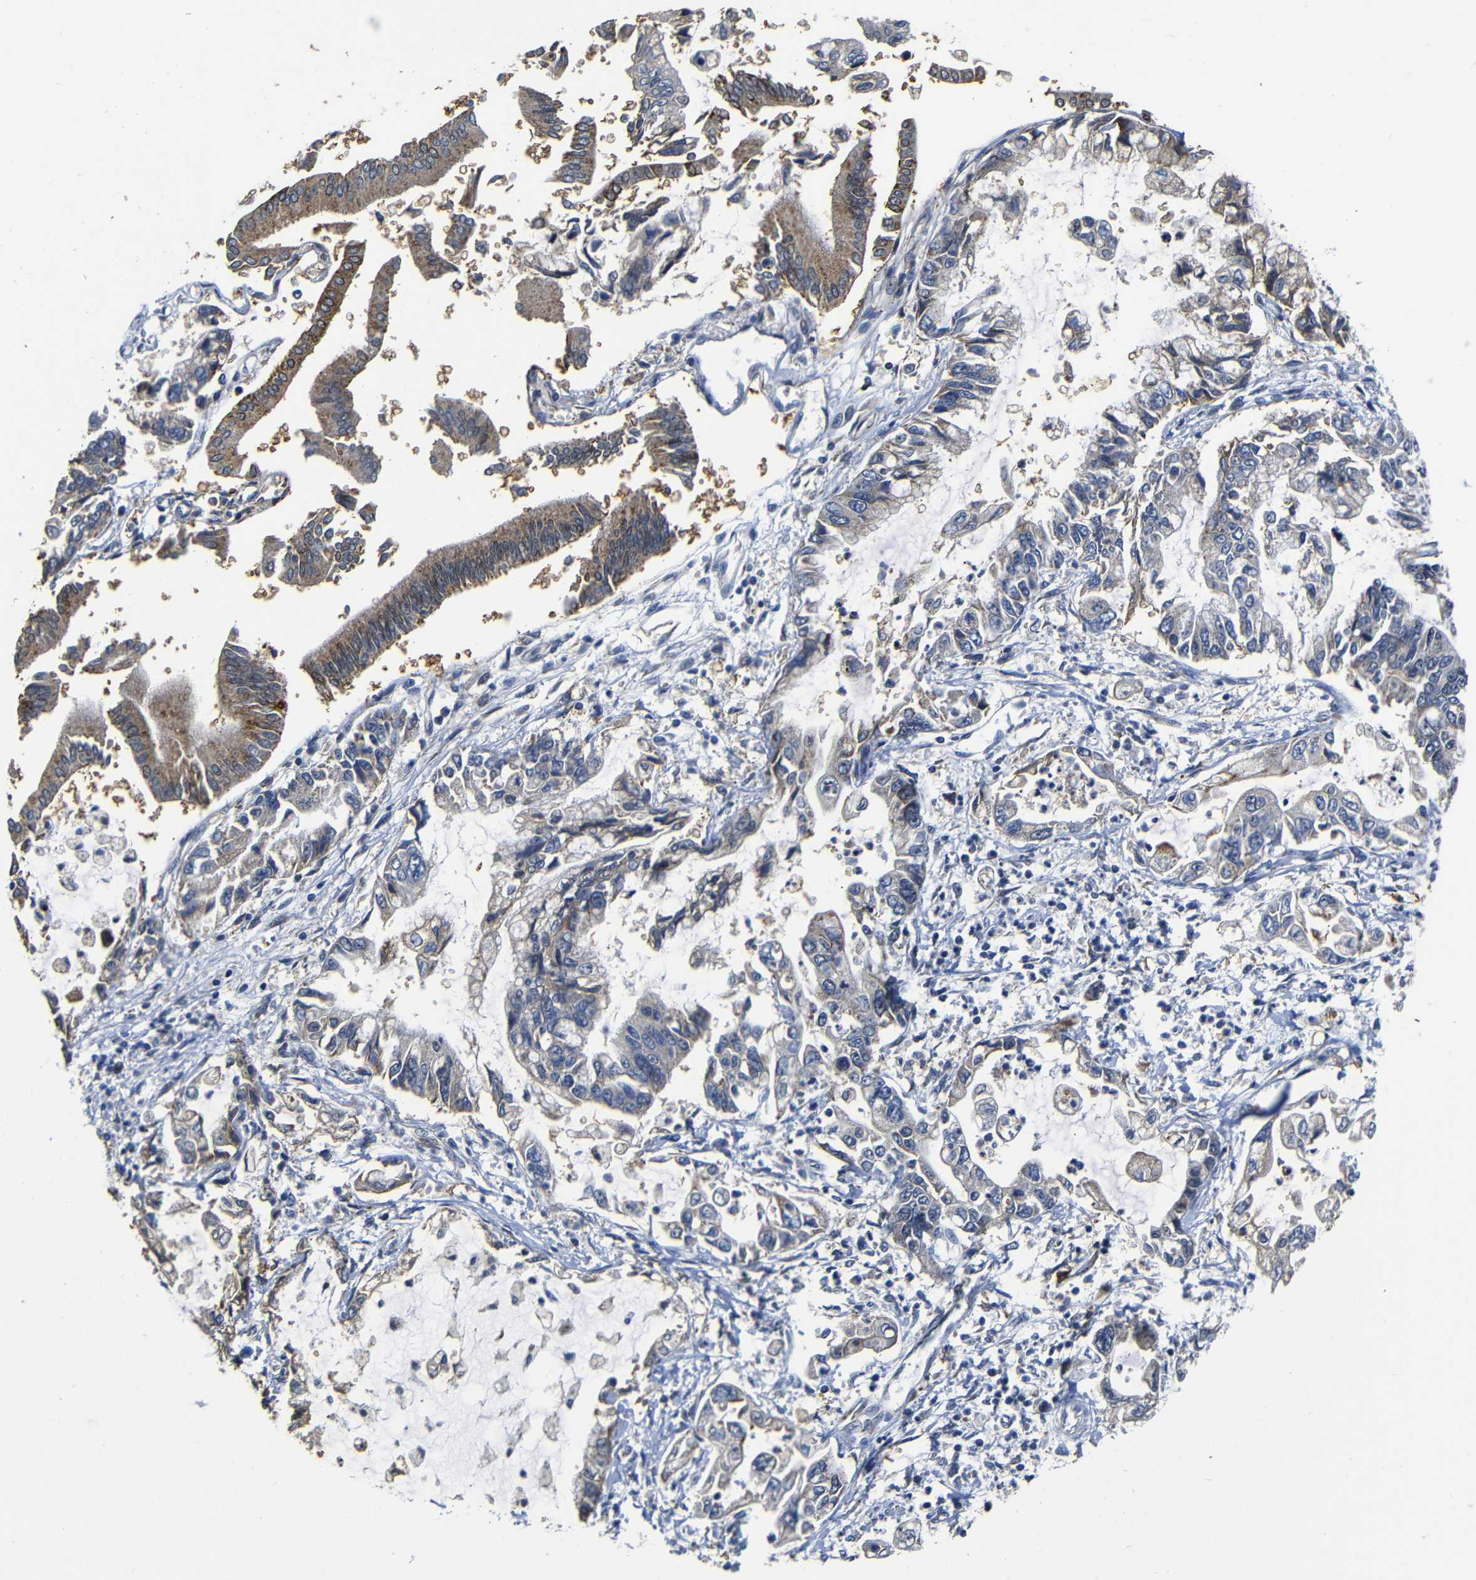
{"staining": {"intensity": "moderate", "quantity": "<25%", "location": "cytoplasmic/membranous"}, "tissue": "pancreatic cancer", "cell_type": "Tumor cells", "image_type": "cancer", "snomed": [{"axis": "morphology", "description": "Adenocarcinoma, NOS"}, {"axis": "topography", "description": "Pancreas"}], "caption": "The image exhibits a brown stain indicating the presence of a protein in the cytoplasmic/membranous of tumor cells in pancreatic cancer (adenocarcinoma).", "gene": "AFDN", "patient": {"sex": "male", "age": 56}}